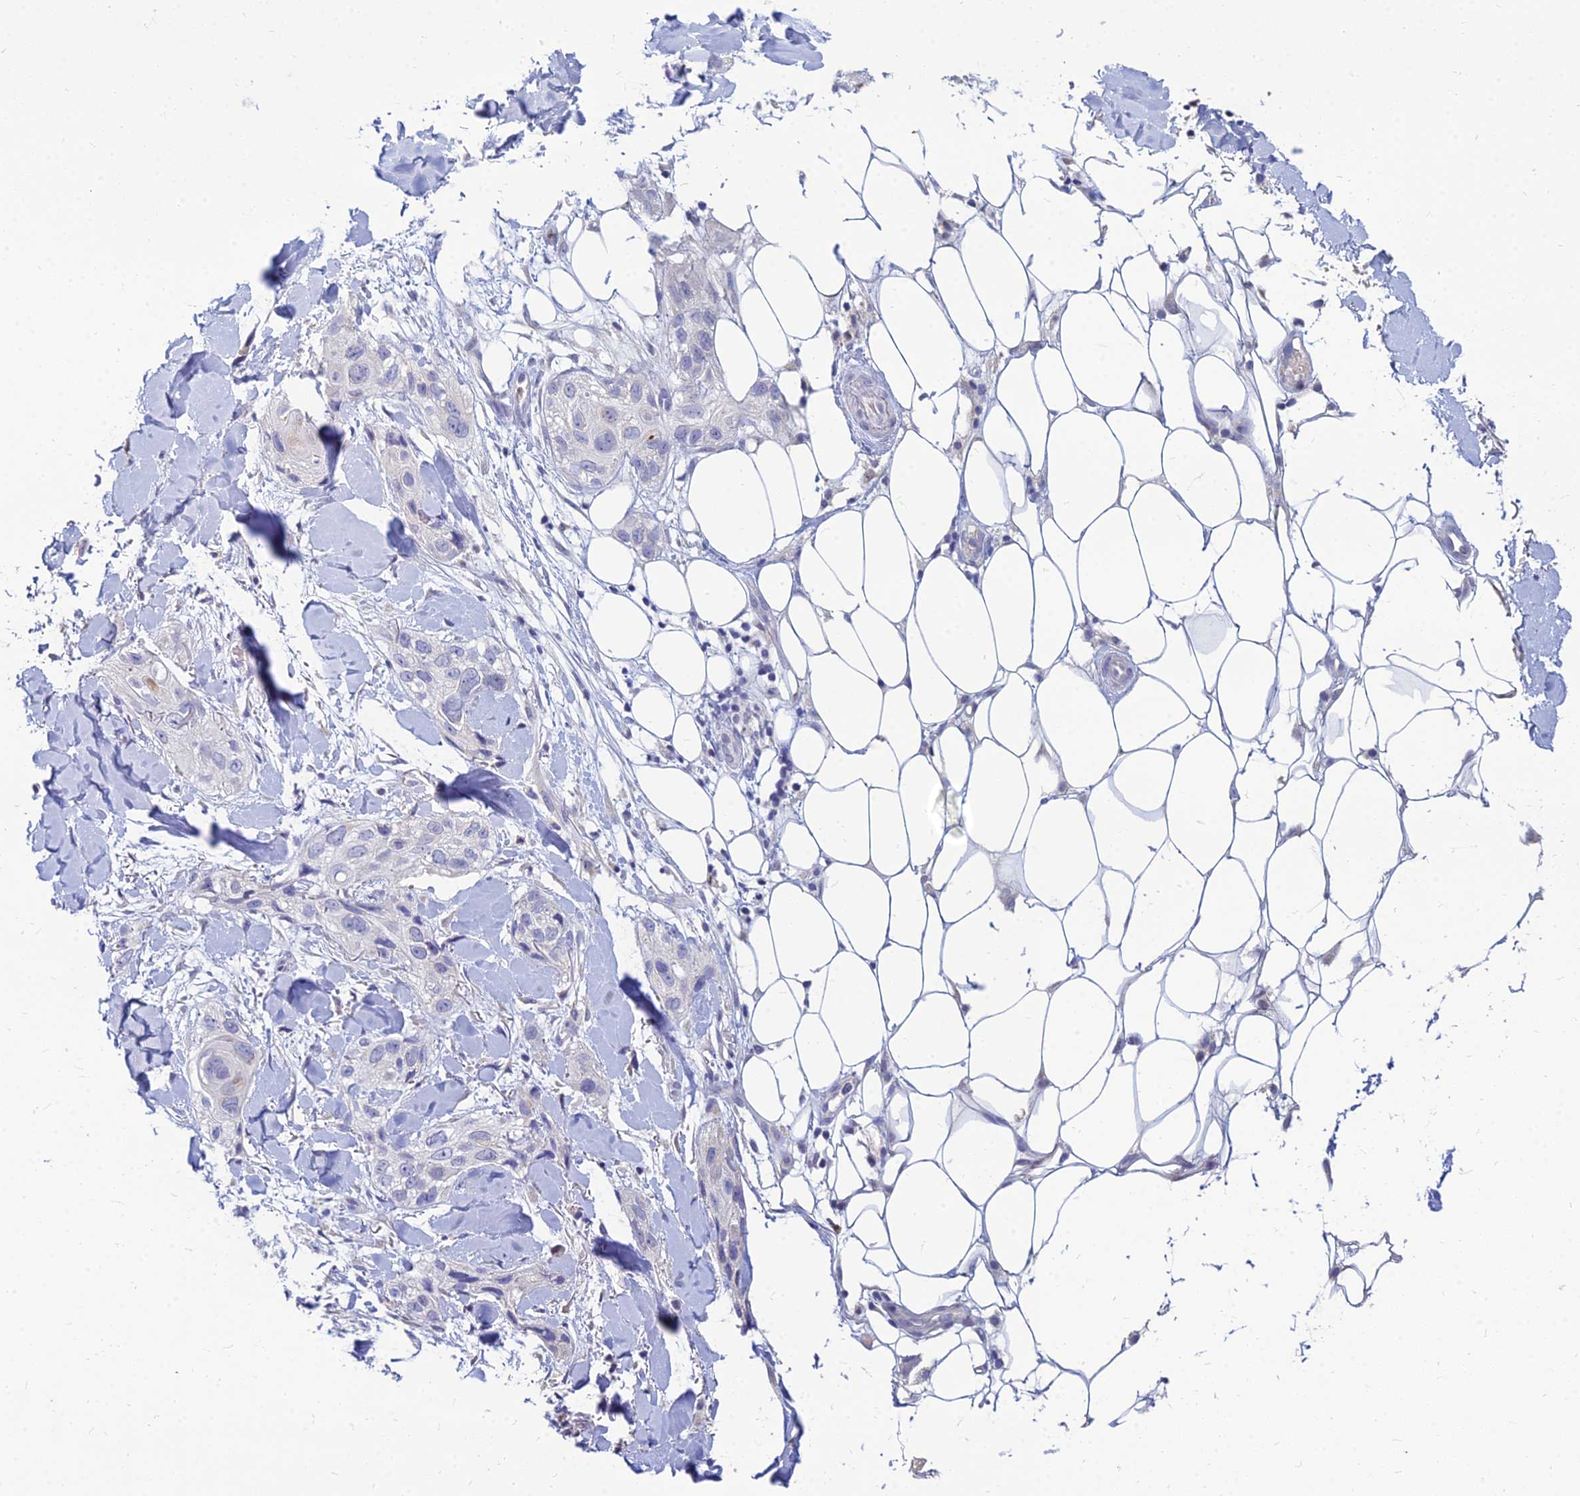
{"staining": {"intensity": "moderate", "quantity": "<25%", "location": "cytoplasmic/membranous"}, "tissue": "skin cancer", "cell_type": "Tumor cells", "image_type": "cancer", "snomed": [{"axis": "morphology", "description": "Normal tissue, NOS"}, {"axis": "morphology", "description": "Squamous cell carcinoma, NOS"}, {"axis": "topography", "description": "Skin"}], "caption": "Approximately <25% of tumor cells in human skin squamous cell carcinoma show moderate cytoplasmic/membranous protein expression as visualized by brown immunohistochemical staining.", "gene": "GOLGA6D", "patient": {"sex": "male", "age": 72}}